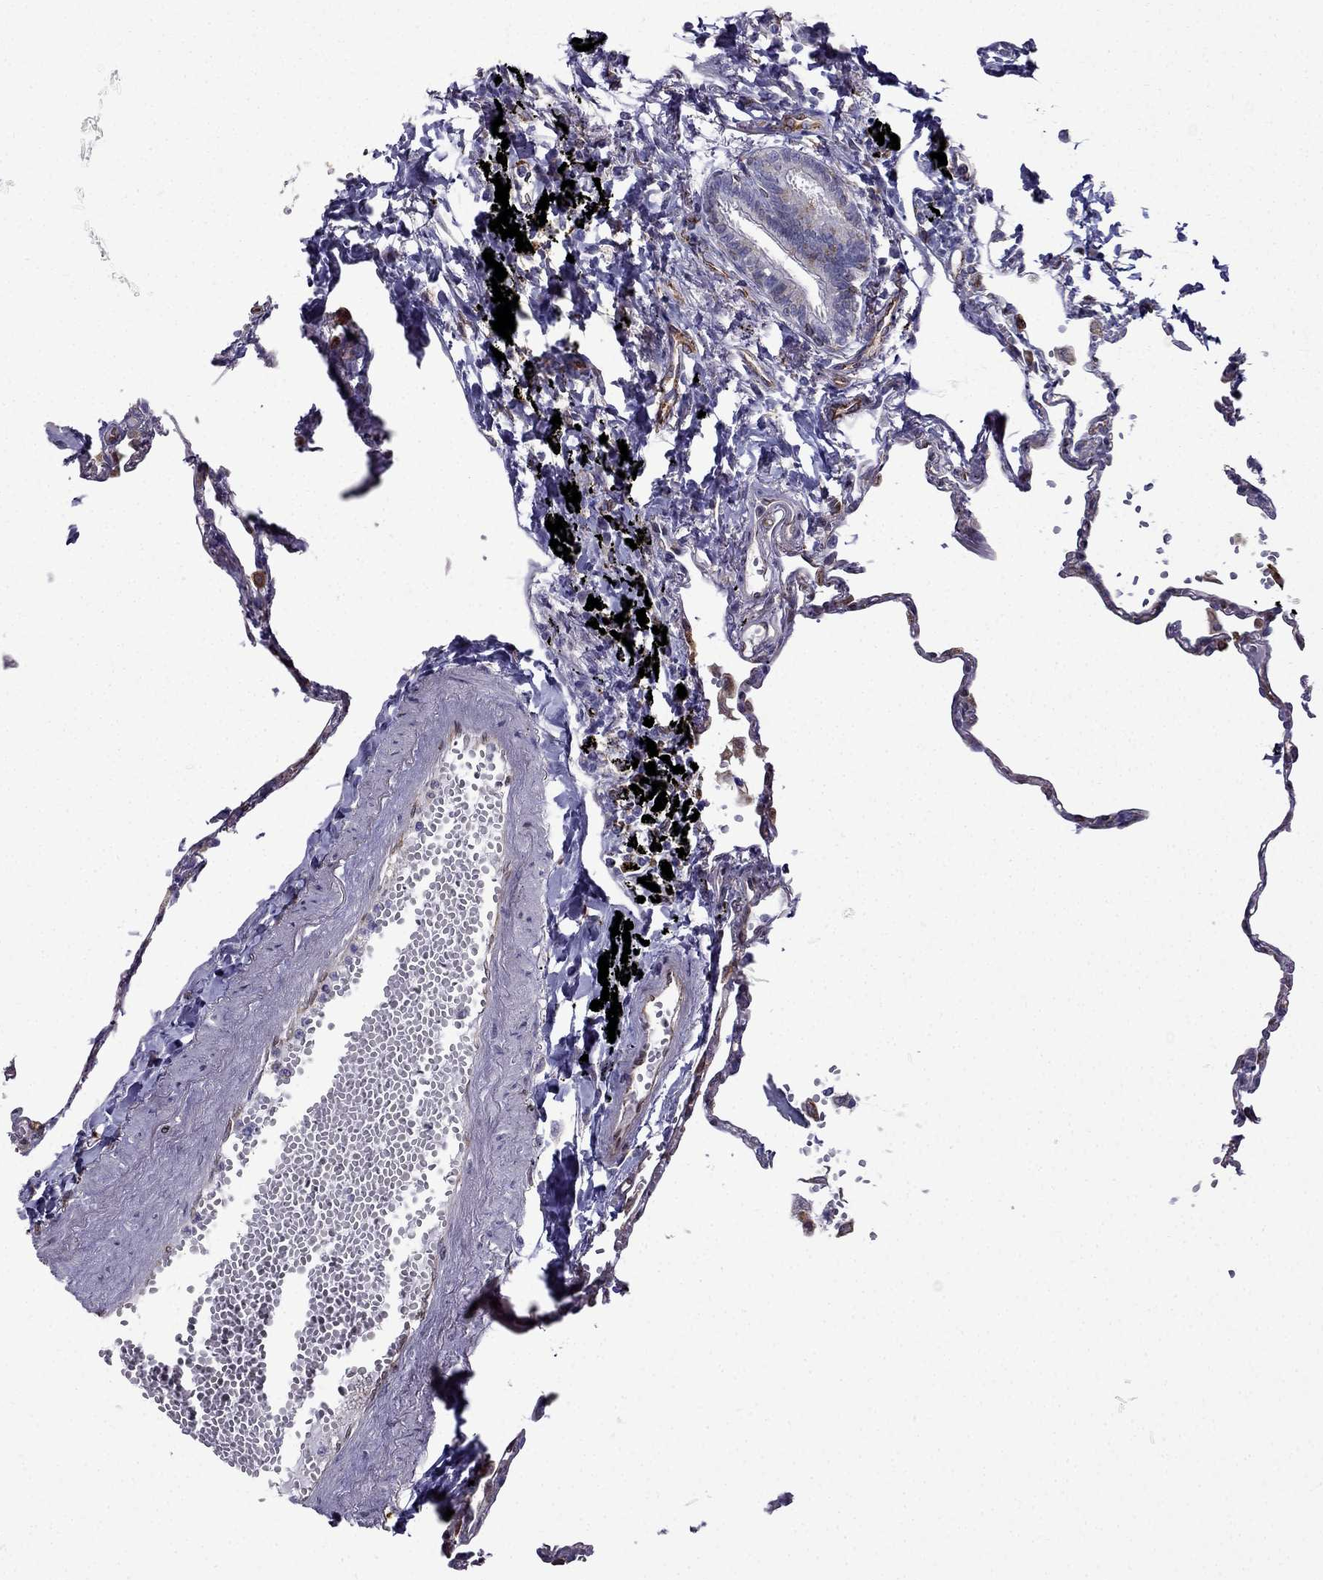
{"staining": {"intensity": "negative", "quantity": "none", "location": "none"}, "tissue": "lung", "cell_type": "Alveolar cells", "image_type": "normal", "snomed": [{"axis": "morphology", "description": "Normal tissue, NOS"}, {"axis": "topography", "description": "Lung"}], "caption": "IHC image of benign lung: lung stained with DAB (3,3'-diaminobenzidine) shows no significant protein staining in alveolar cells.", "gene": "IKBIP", "patient": {"sex": "male", "age": 78}}